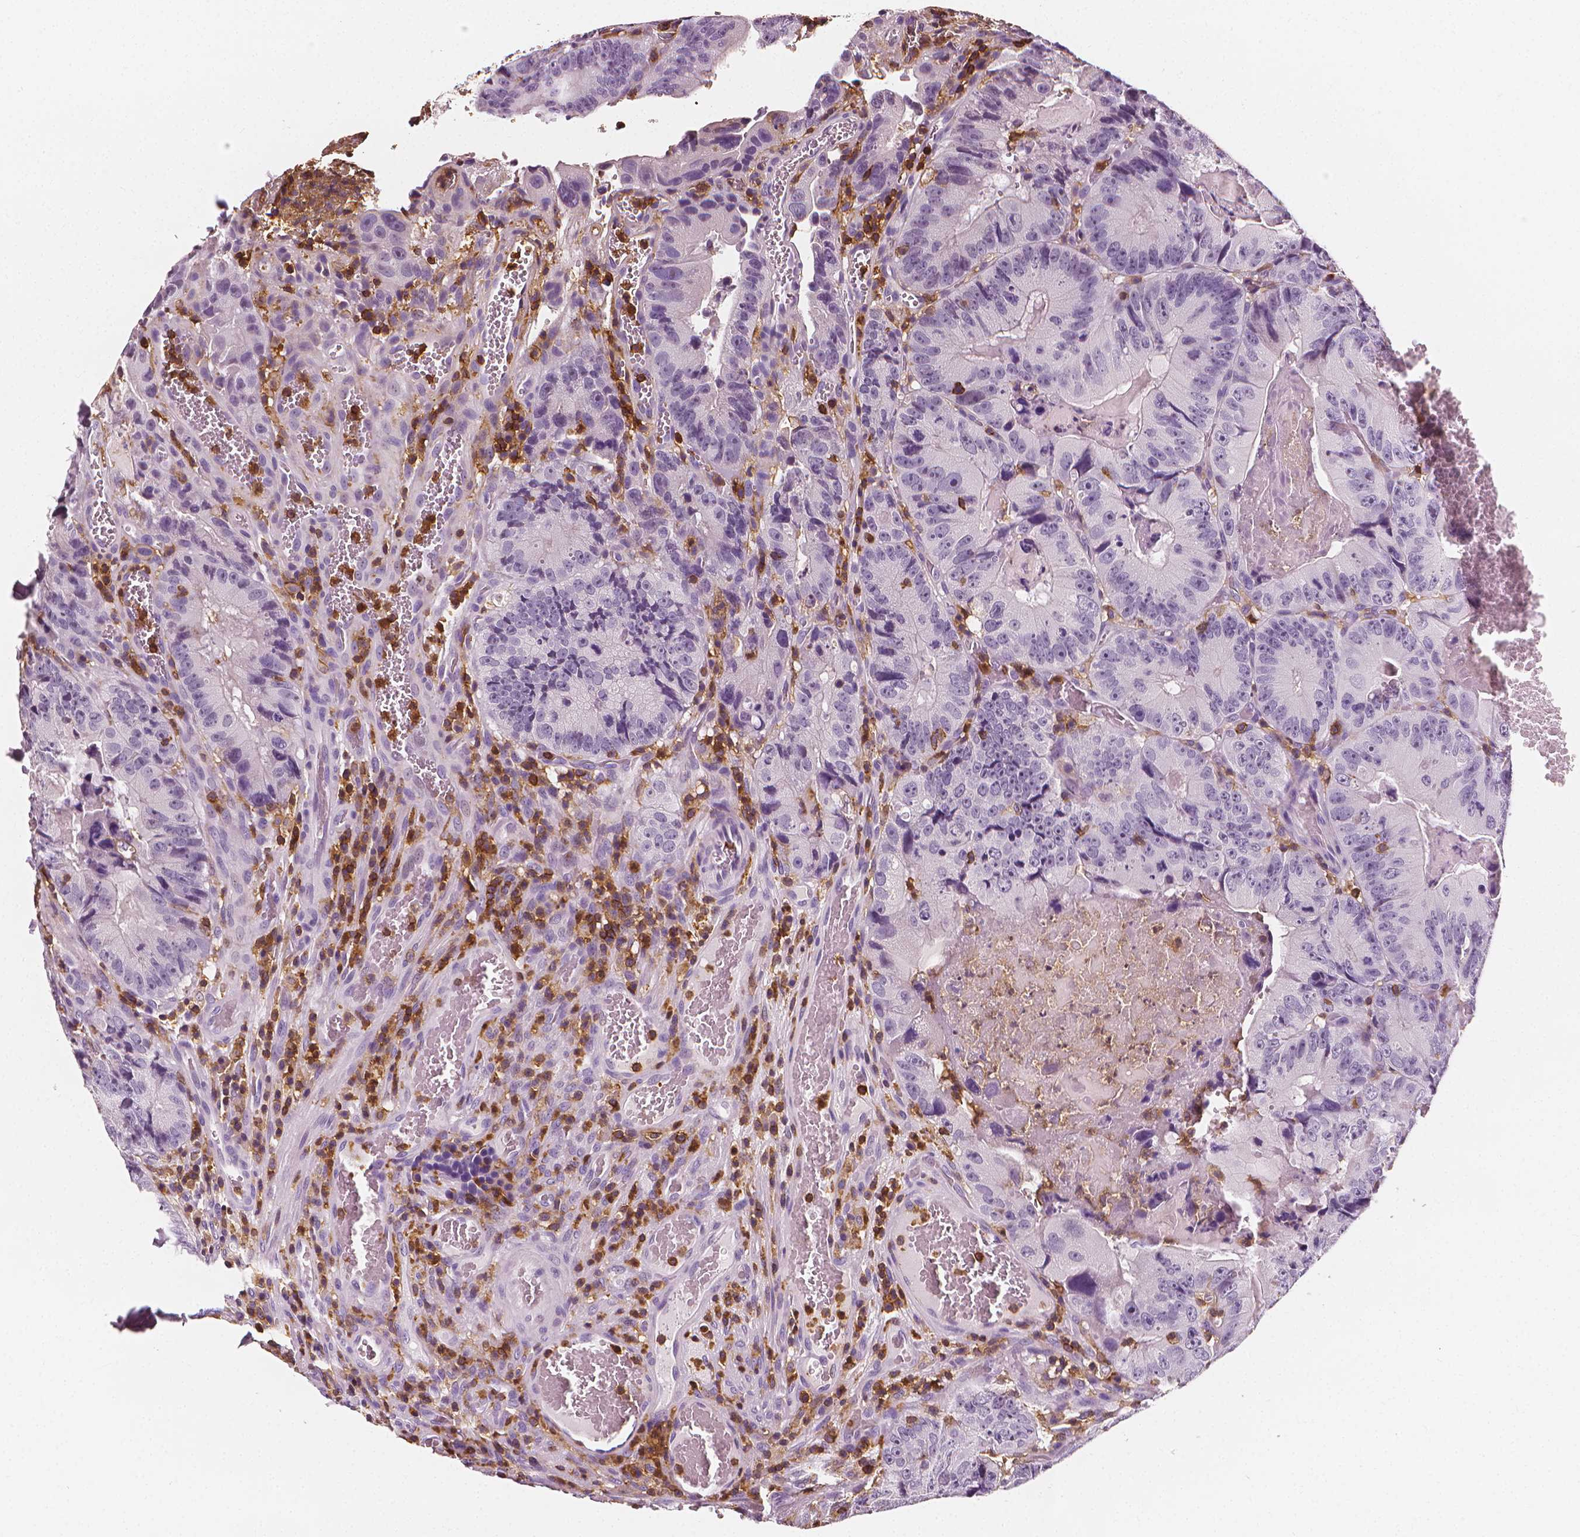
{"staining": {"intensity": "negative", "quantity": "none", "location": "none"}, "tissue": "colorectal cancer", "cell_type": "Tumor cells", "image_type": "cancer", "snomed": [{"axis": "morphology", "description": "Adenocarcinoma, NOS"}, {"axis": "topography", "description": "Colon"}], "caption": "Adenocarcinoma (colorectal) was stained to show a protein in brown. There is no significant staining in tumor cells. Nuclei are stained in blue.", "gene": "PTPRC", "patient": {"sex": "female", "age": 86}}